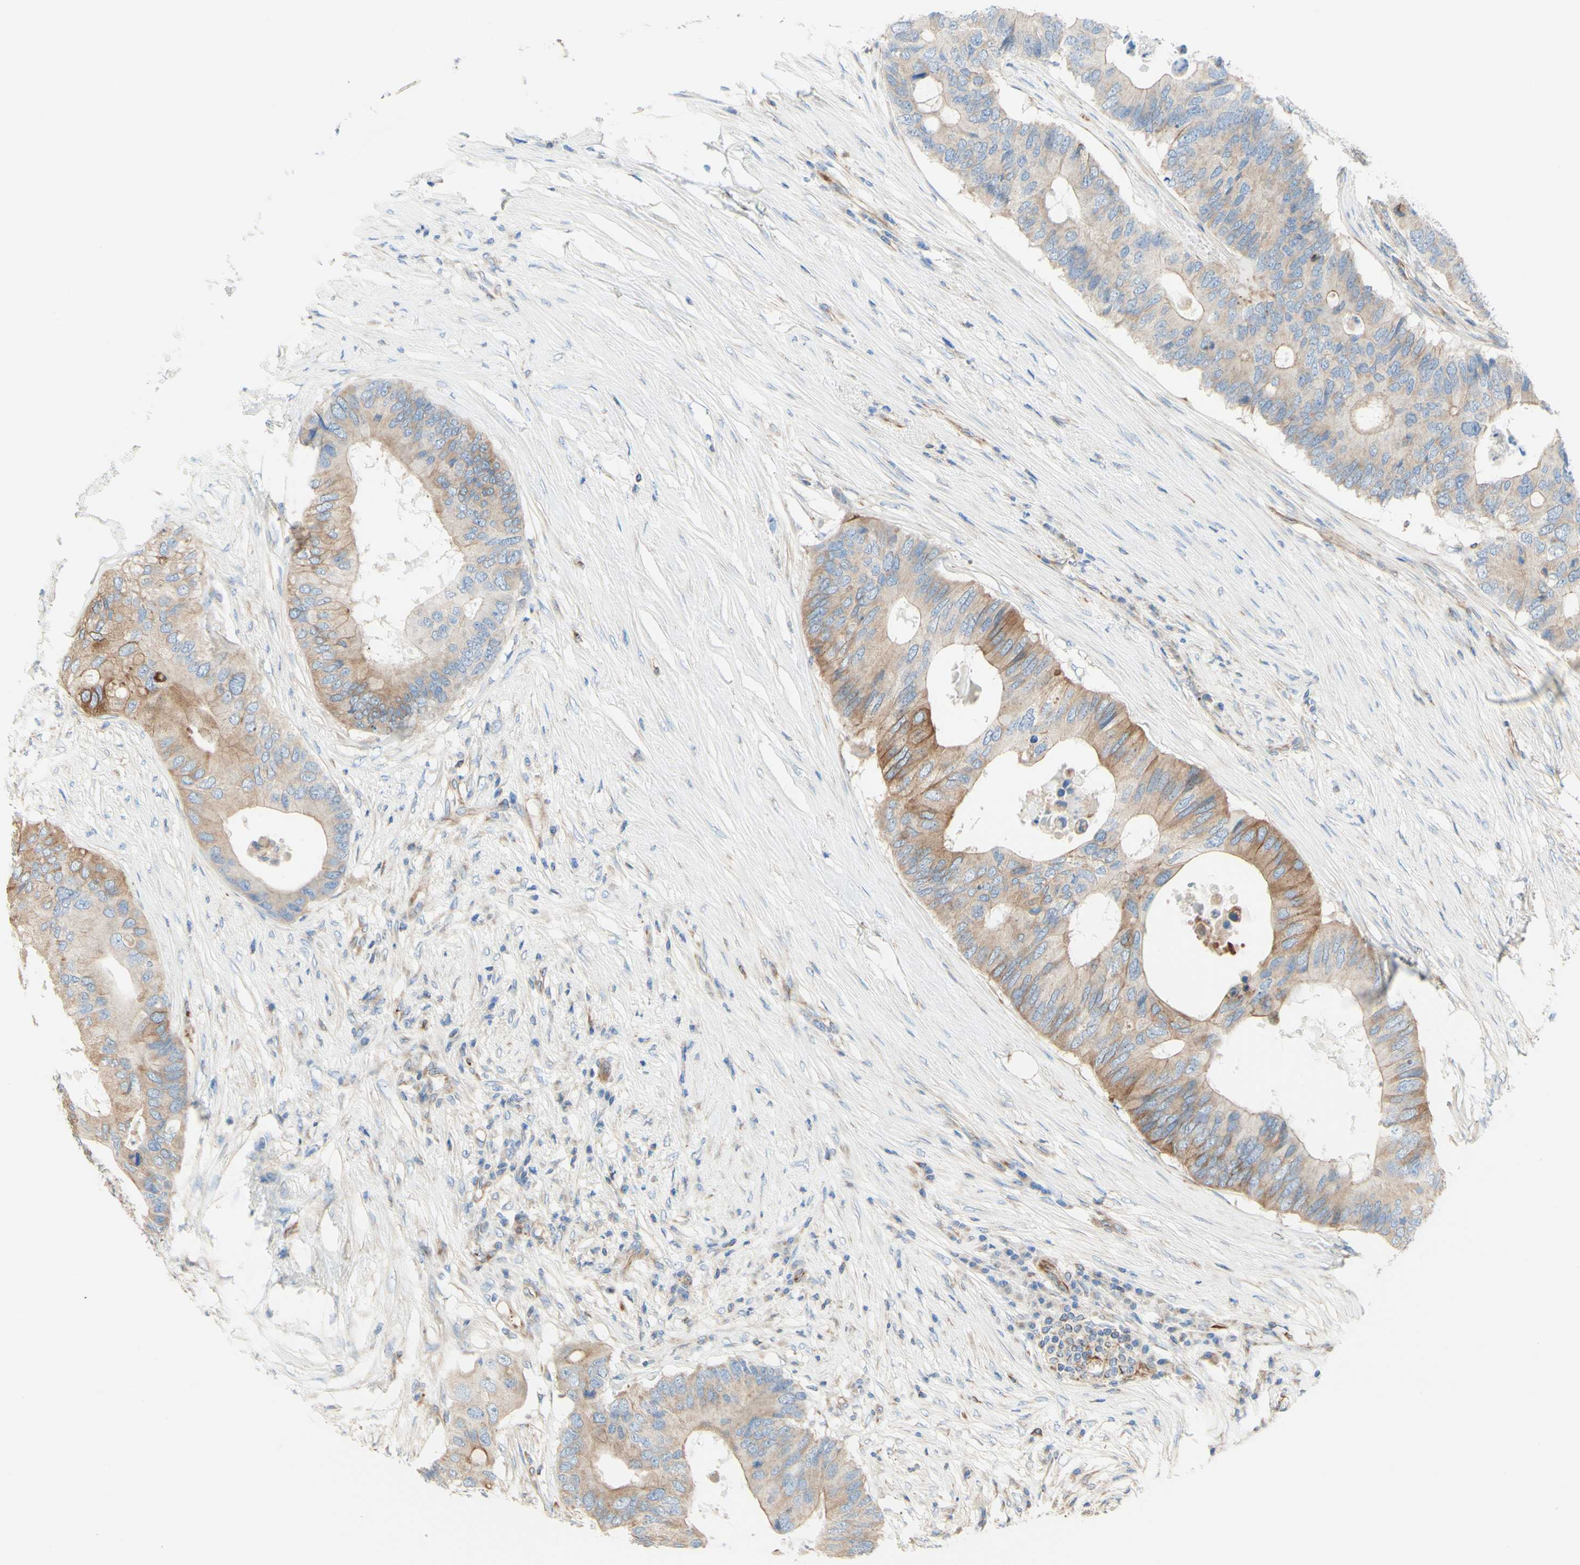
{"staining": {"intensity": "weak", "quantity": ">75%", "location": "cytoplasmic/membranous"}, "tissue": "colorectal cancer", "cell_type": "Tumor cells", "image_type": "cancer", "snomed": [{"axis": "morphology", "description": "Adenocarcinoma, NOS"}, {"axis": "topography", "description": "Colon"}], "caption": "Protein expression analysis of human adenocarcinoma (colorectal) reveals weak cytoplasmic/membranous positivity in about >75% of tumor cells. (Stains: DAB (3,3'-diaminobenzidine) in brown, nuclei in blue, Microscopy: brightfield microscopy at high magnification).", "gene": "ENDOD1", "patient": {"sex": "male", "age": 71}}